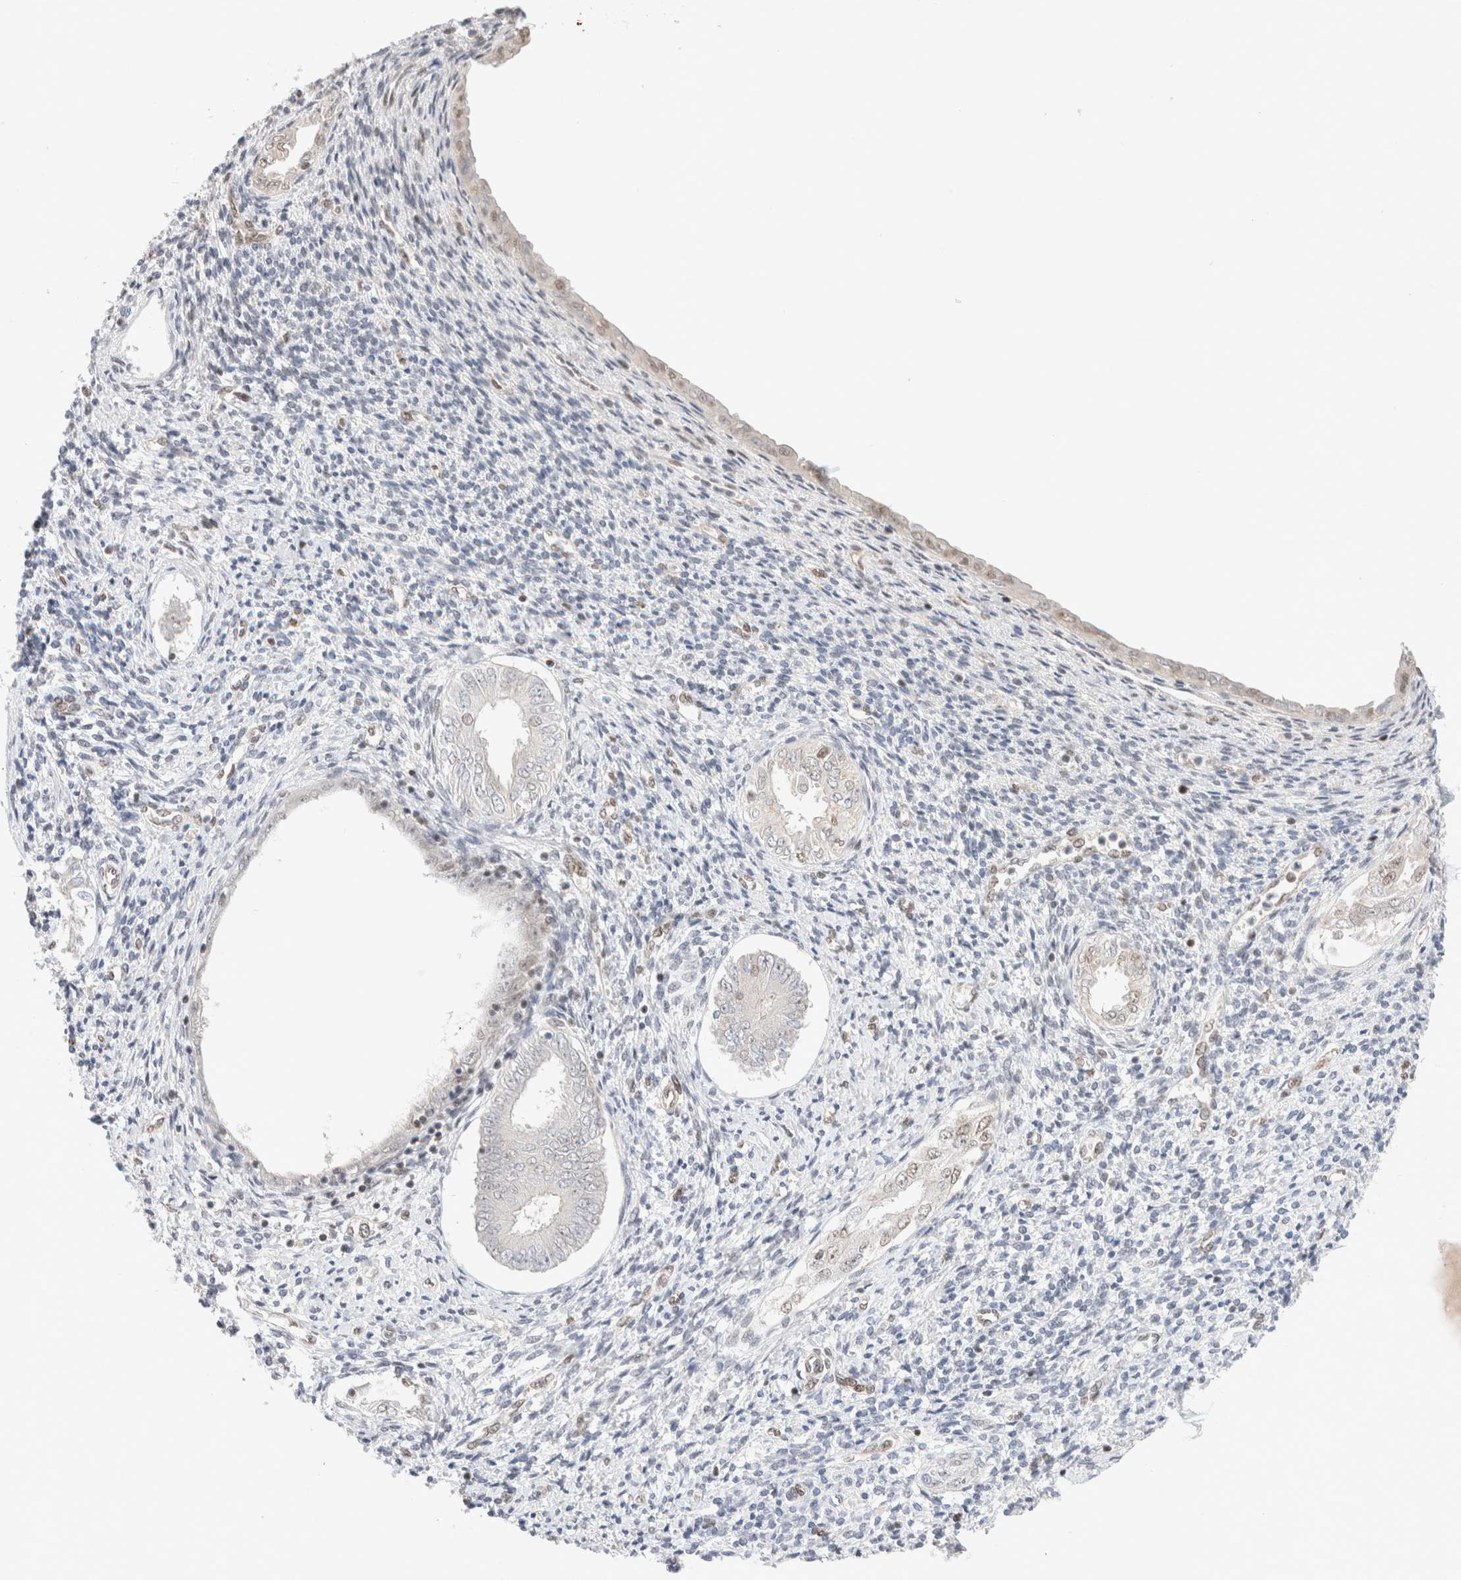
{"staining": {"intensity": "negative", "quantity": "none", "location": "none"}, "tissue": "endometrium", "cell_type": "Cells in endometrial stroma", "image_type": "normal", "snomed": [{"axis": "morphology", "description": "Normal tissue, NOS"}, {"axis": "topography", "description": "Endometrium"}], "caption": "DAB (3,3'-diaminobenzidine) immunohistochemical staining of unremarkable human endometrium exhibits no significant expression in cells in endometrial stroma.", "gene": "GATAD2A", "patient": {"sex": "female", "age": 66}}